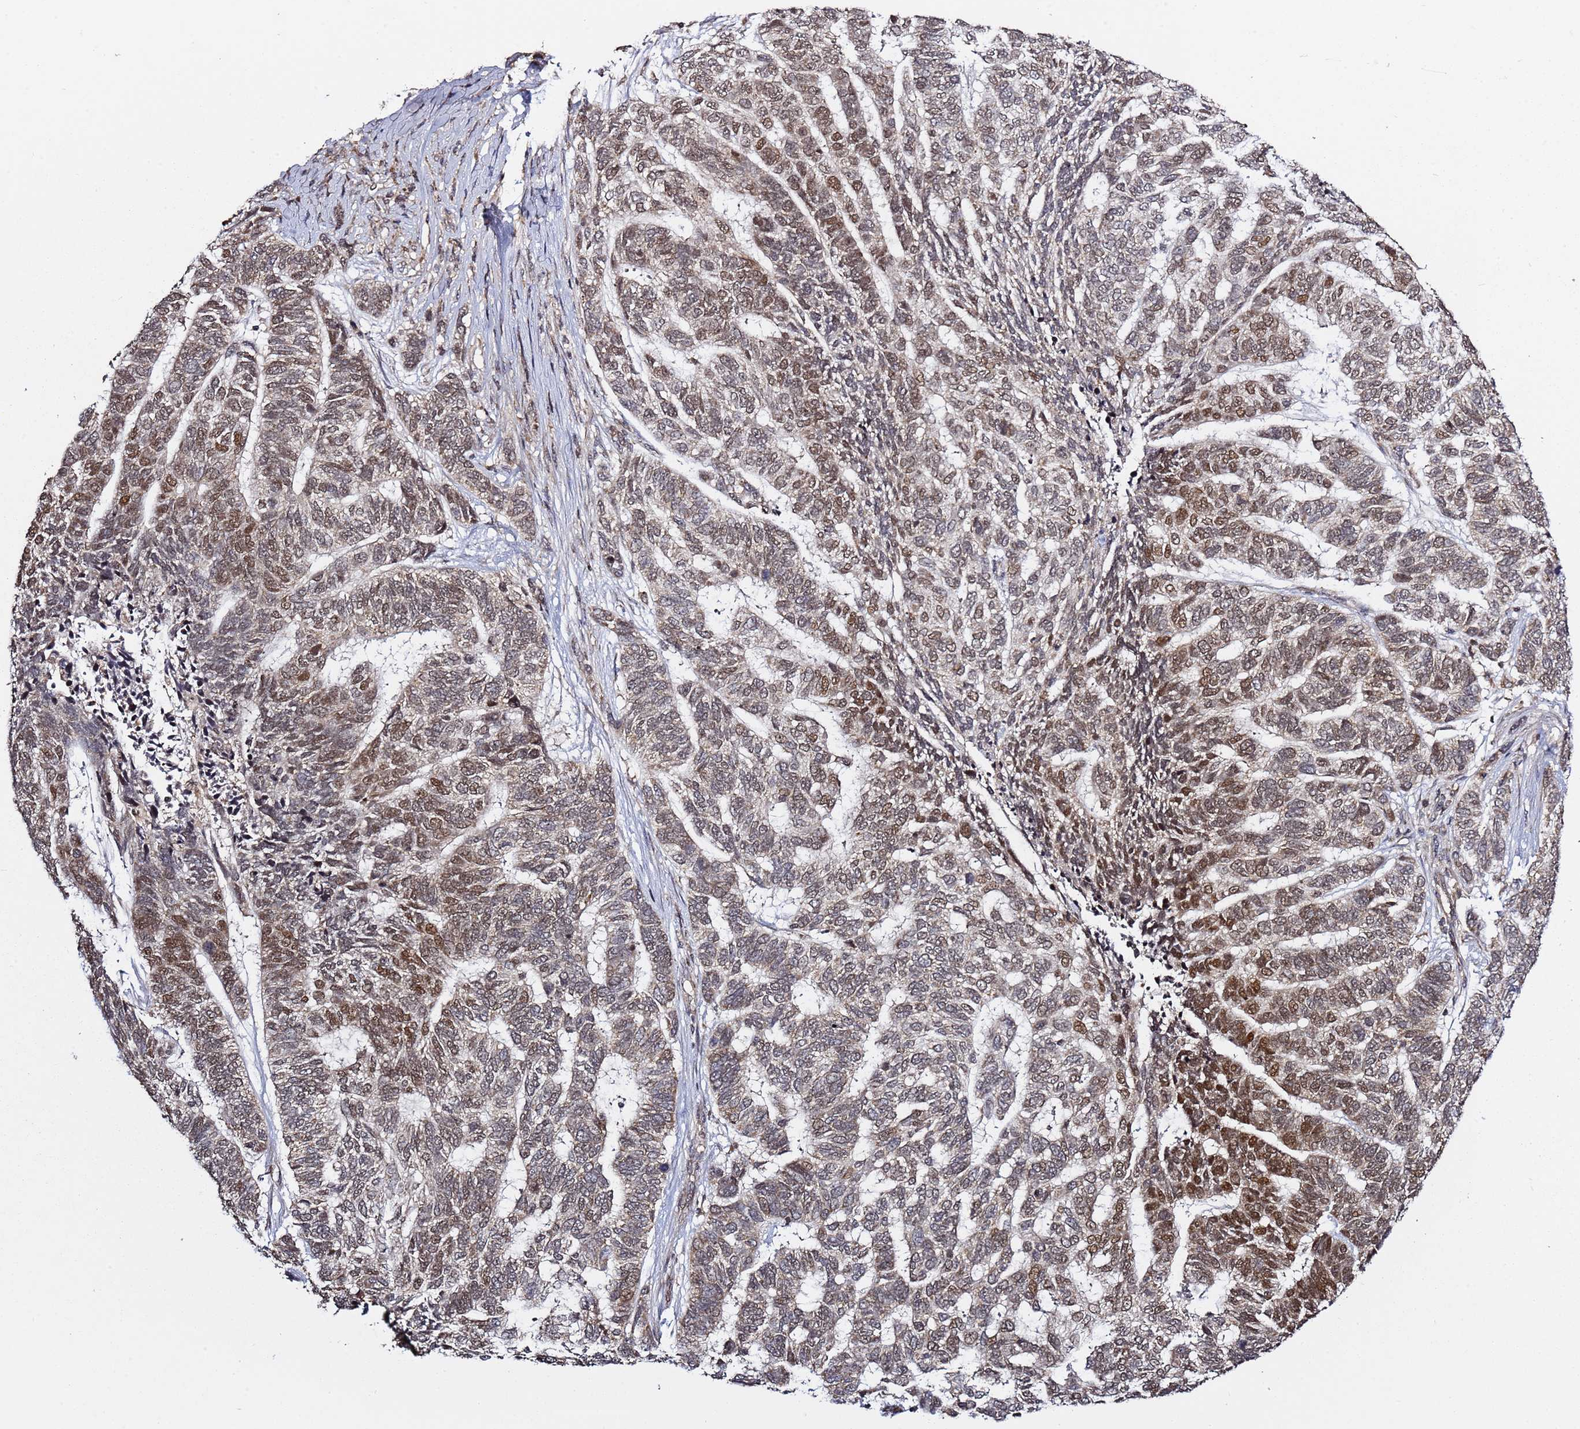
{"staining": {"intensity": "moderate", "quantity": "25%-75%", "location": "nuclear"}, "tissue": "skin cancer", "cell_type": "Tumor cells", "image_type": "cancer", "snomed": [{"axis": "morphology", "description": "Basal cell carcinoma"}, {"axis": "topography", "description": "Skin"}], "caption": "The immunohistochemical stain shows moderate nuclear staining in tumor cells of skin cancer tissue.", "gene": "RCOR2", "patient": {"sex": "female", "age": 65}}